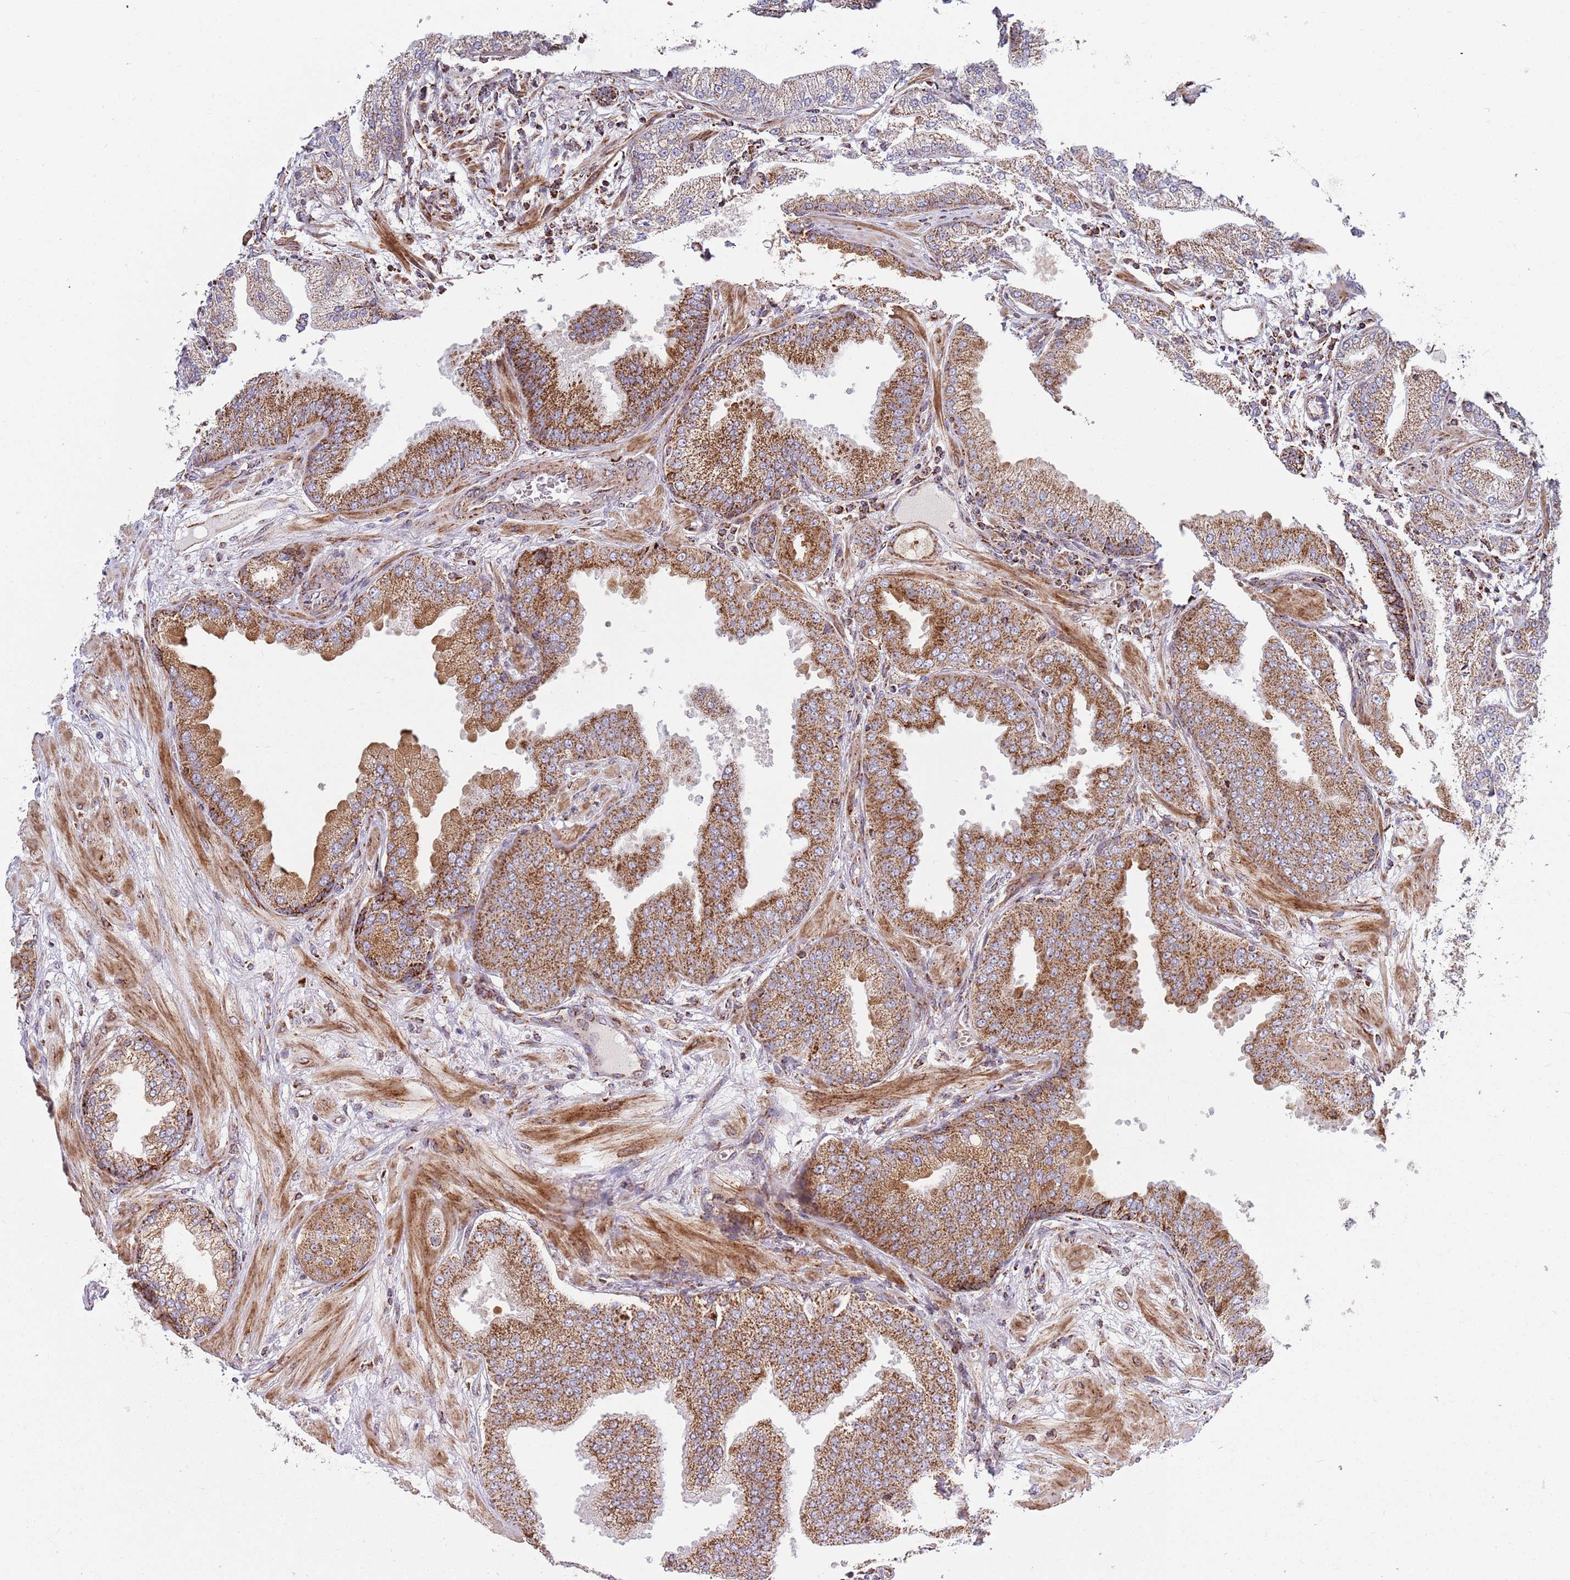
{"staining": {"intensity": "moderate", "quantity": ">75%", "location": "cytoplasmic/membranous"}, "tissue": "prostate cancer", "cell_type": "Tumor cells", "image_type": "cancer", "snomed": [{"axis": "morphology", "description": "Adenocarcinoma, Low grade"}, {"axis": "topography", "description": "Prostate"}], "caption": "Approximately >75% of tumor cells in prostate cancer (low-grade adenocarcinoma) exhibit moderate cytoplasmic/membranous protein expression as visualized by brown immunohistochemical staining.", "gene": "ATP5PD", "patient": {"sex": "male", "age": 55}}